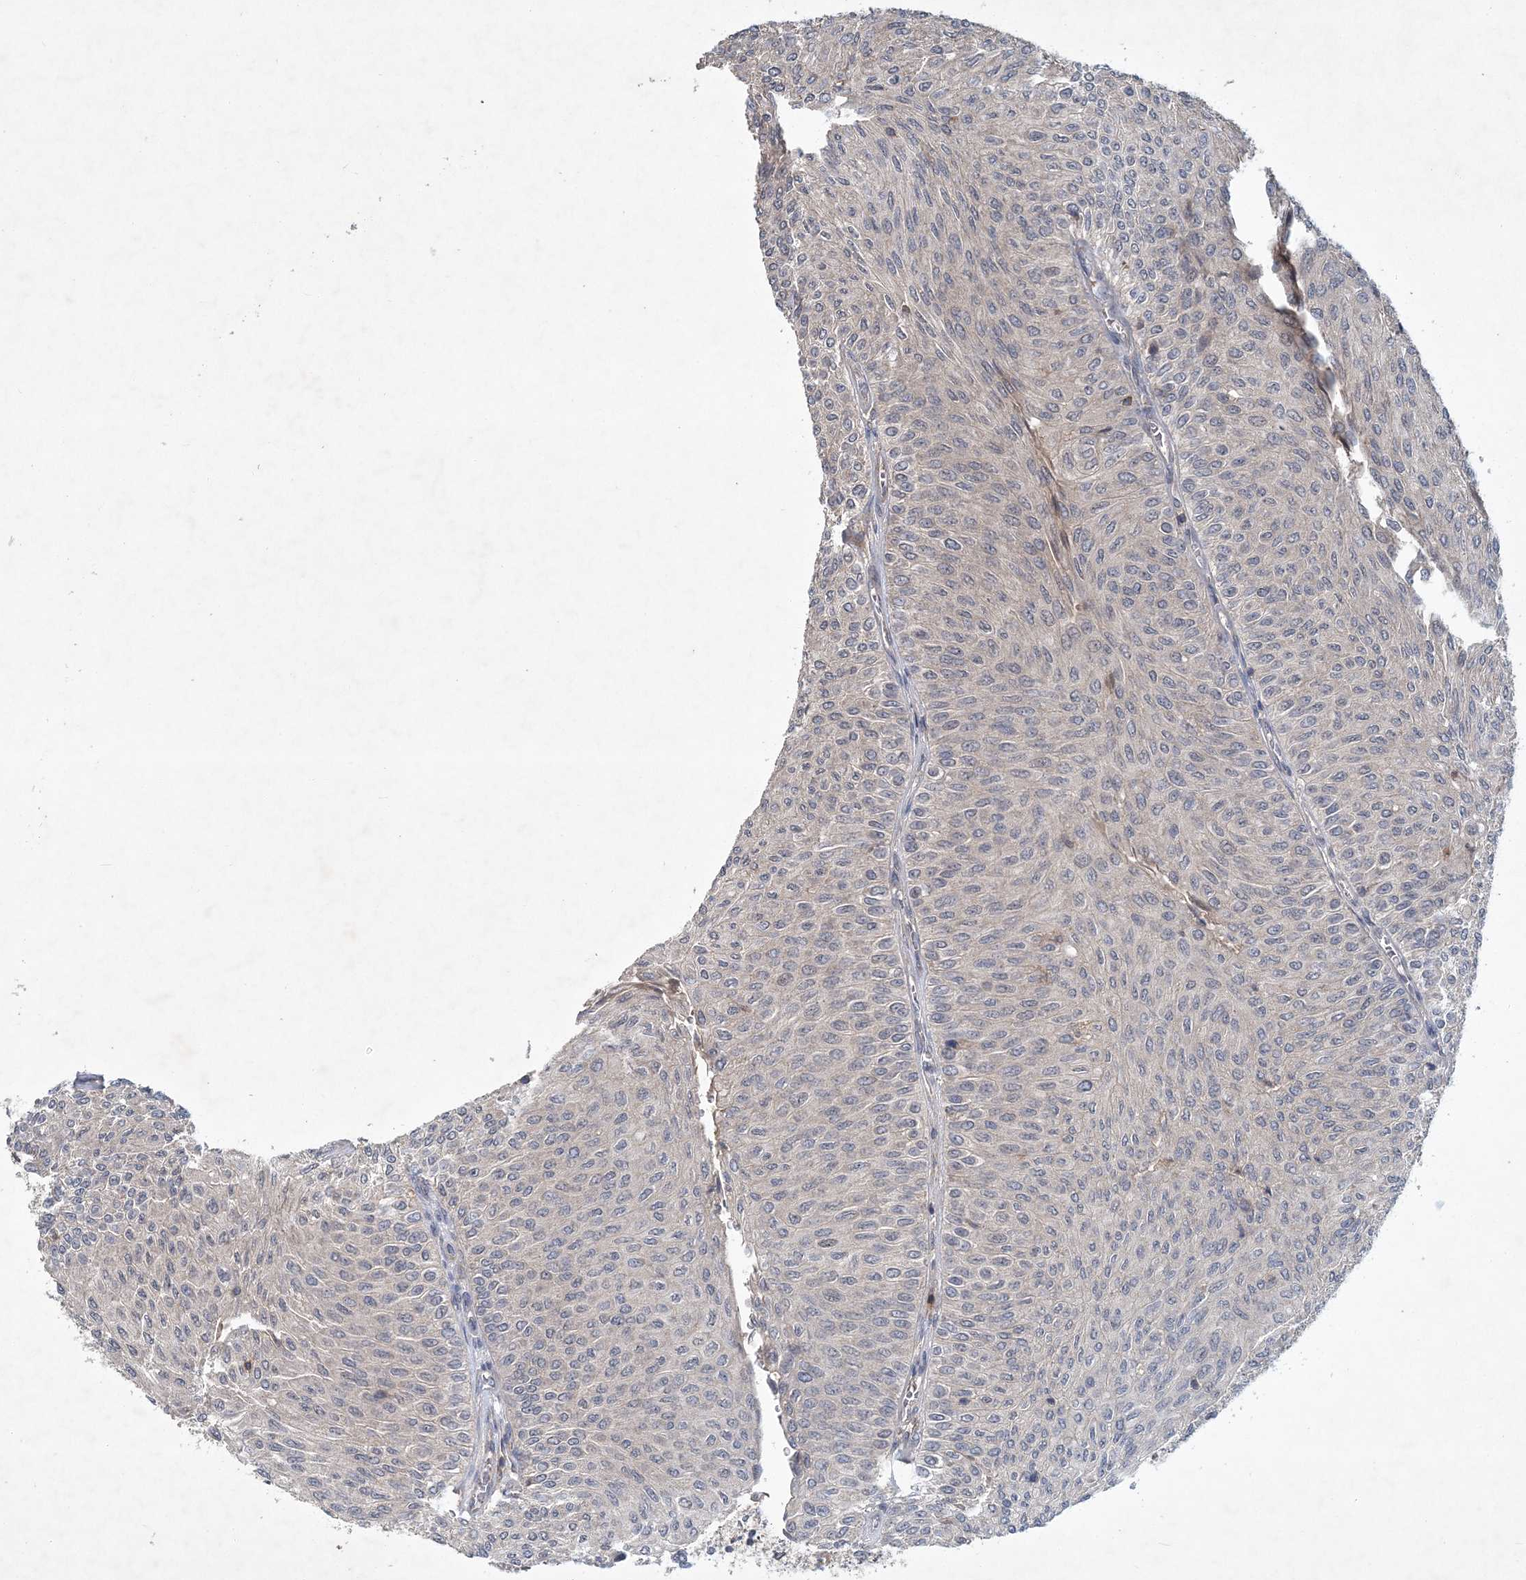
{"staining": {"intensity": "negative", "quantity": "none", "location": "none"}, "tissue": "urothelial cancer", "cell_type": "Tumor cells", "image_type": "cancer", "snomed": [{"axis": "morphology", "description": "Urothelial carcinoma, Low grade"}, {"axis": "topography", "description": "Urinary bladder"}], "caption": "Protein analysis of urothelial carcinoma (low-grade) demonstrates no significant staining in tumor cells.", "gene": "RNF25", "patient": {"sex": "male", "age": 78}}